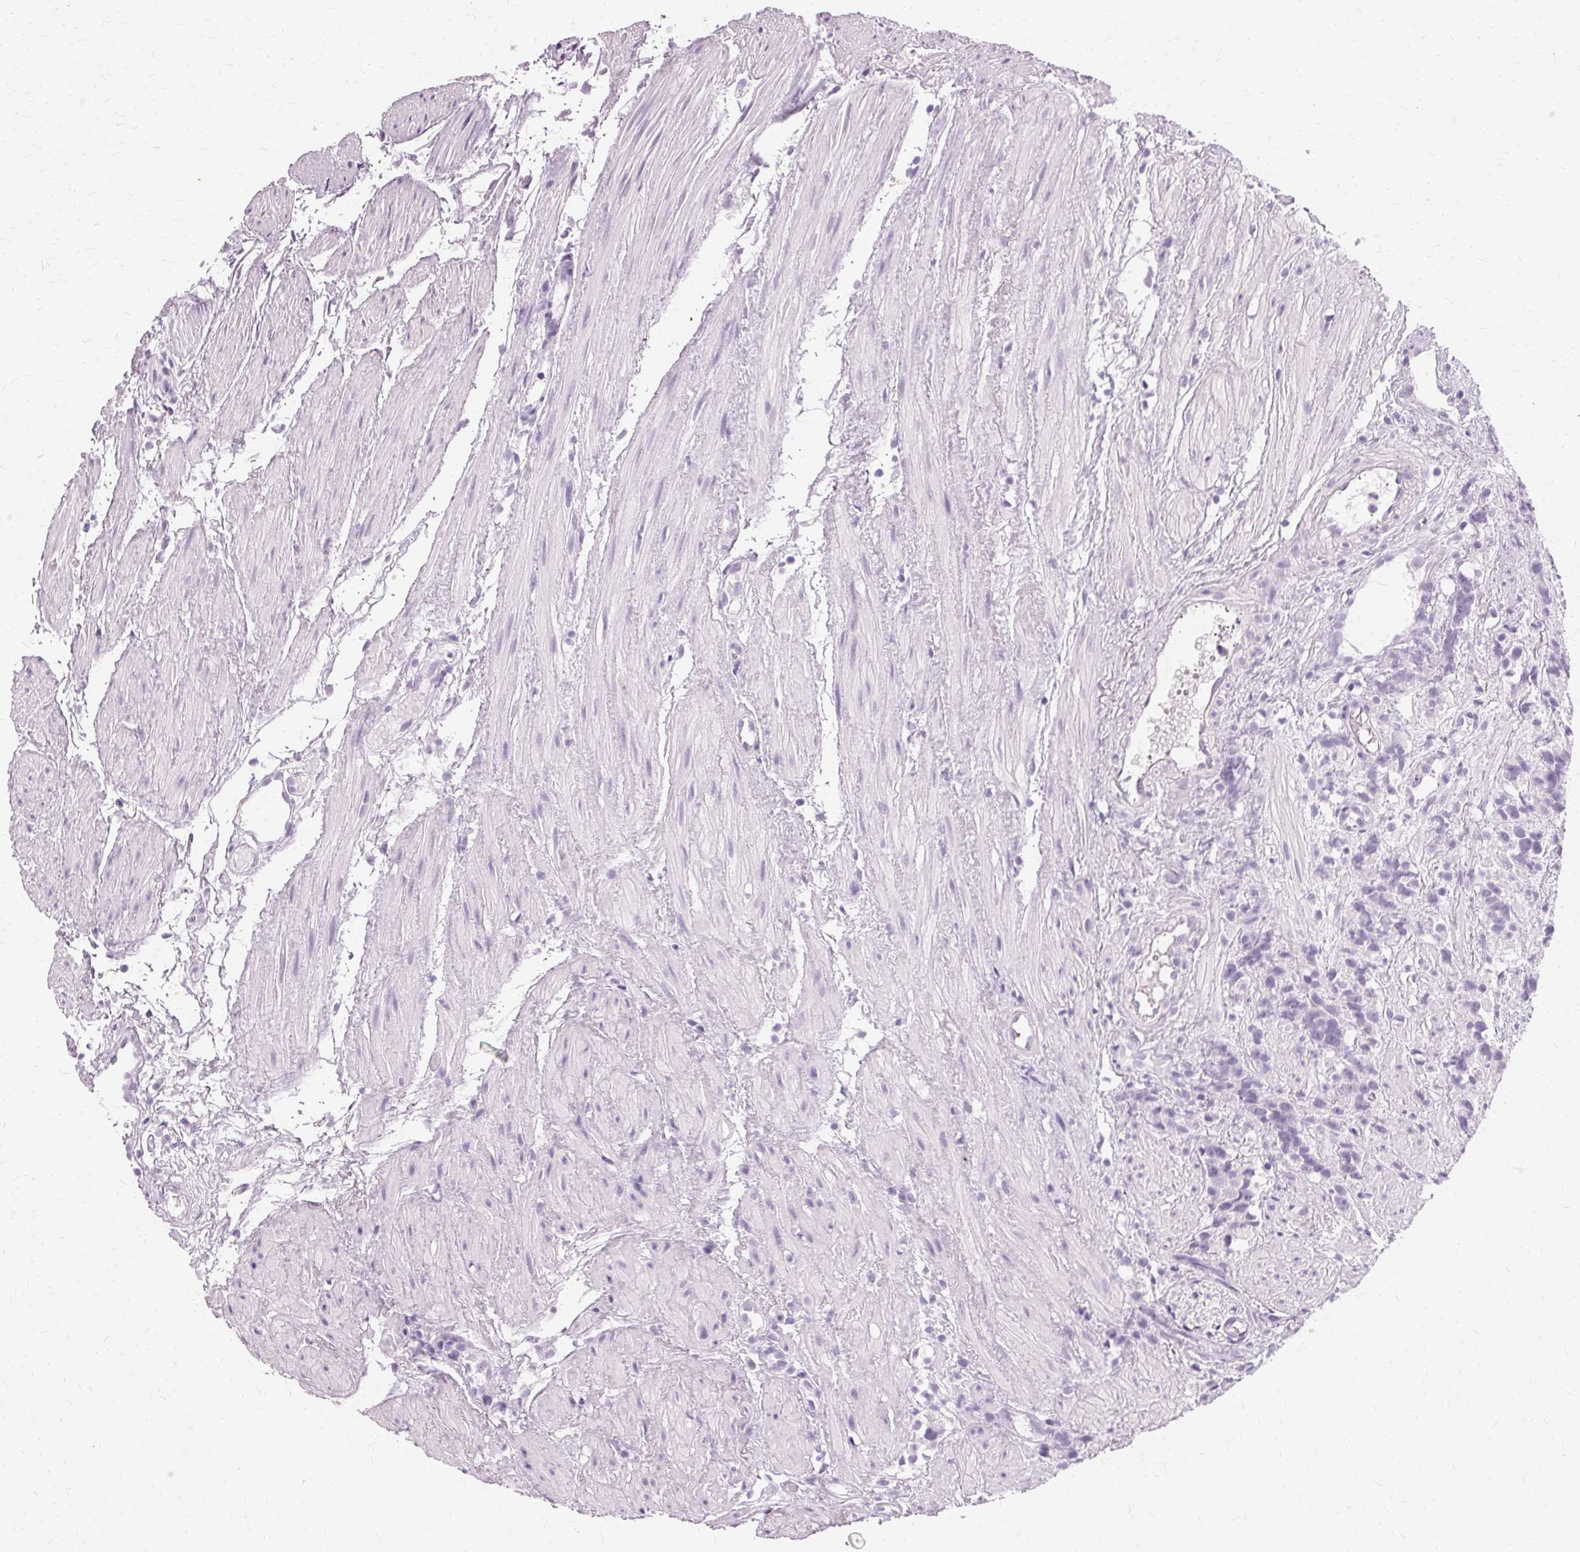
{"staining": {"intensity": "negative", "quantity": "none", "location": "none"}, "tissue": "prostate cancer", "cell_type": "Tumor cells", "image_type": "cancer", "snomed": [{"axis": "morphology", "description": "Adenocarcinoma, High grade"}, {"axis": "topography", "description": "Prostate"}], "caption": "IHC of prostate cancer reveals no expression in tumor cells. The staining is performed using DAB (3,3'-diaminobenzidine) brown chromogen with nuclei counter-stained in using hematoxylin.", "gene": "KRT6C", "patient": {"sex": "male", "age": 68}}